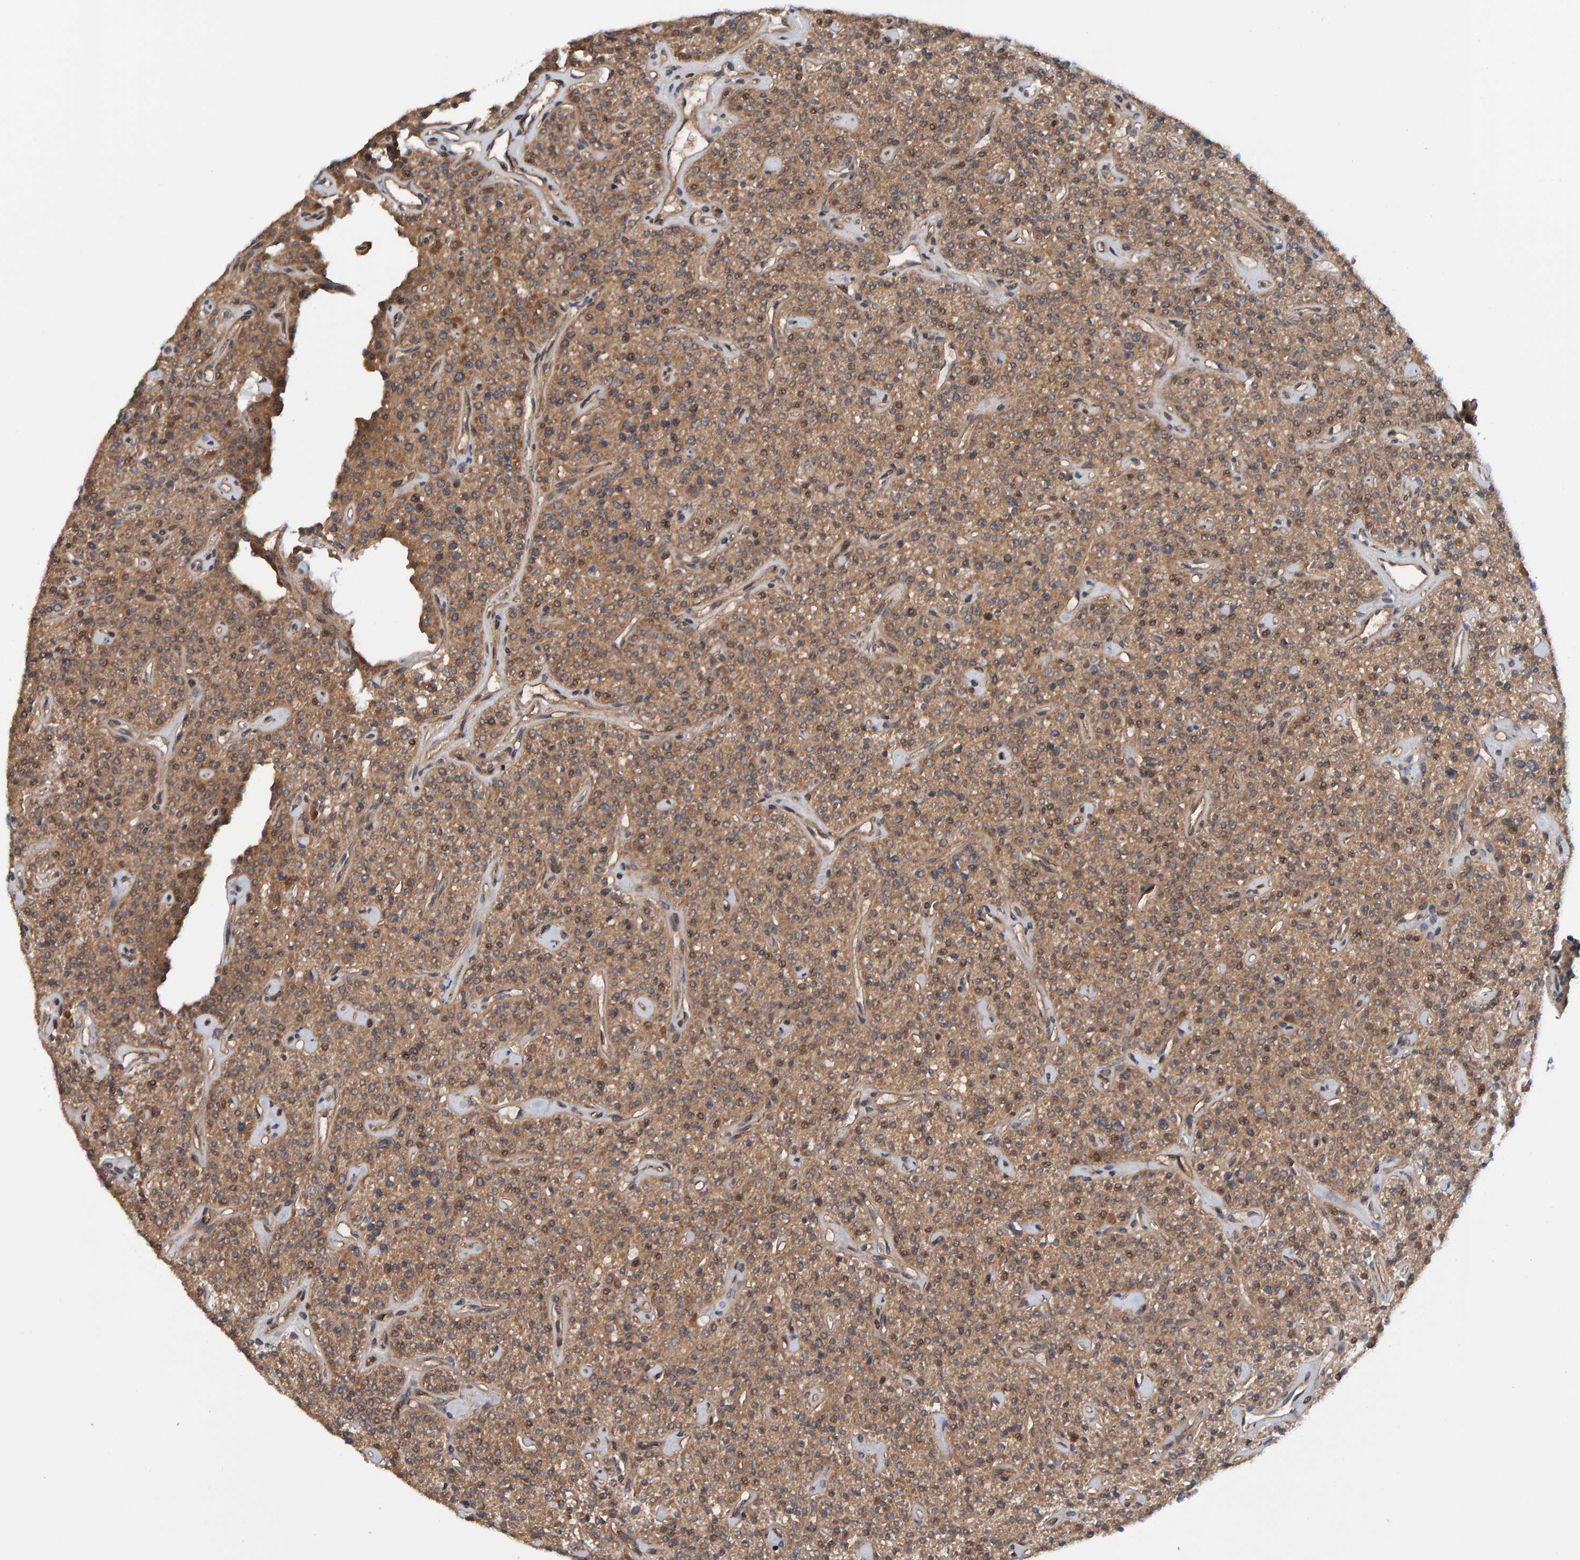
{"staining": {"intensity": "moderate", "quantity": ">75%", "location": "cytoplasmic/membranous"}, "tissue": "parathyroid gland", "cell_type": "Glandular cells", "image_type": "normal", "snomed": [{"axis": "morphology", "description": "Normal tissue, NOS"}, {"axis": "topography", "description": "Parathyroid gland"}], "caption": "A histopathology image of human parathyroid gland stained for a protein exhibits moderate cytoplasmic/membranous brown staining in glandular cells.", "gene": "SCRN2", "patient": {"sex": "male", "age": 46}}